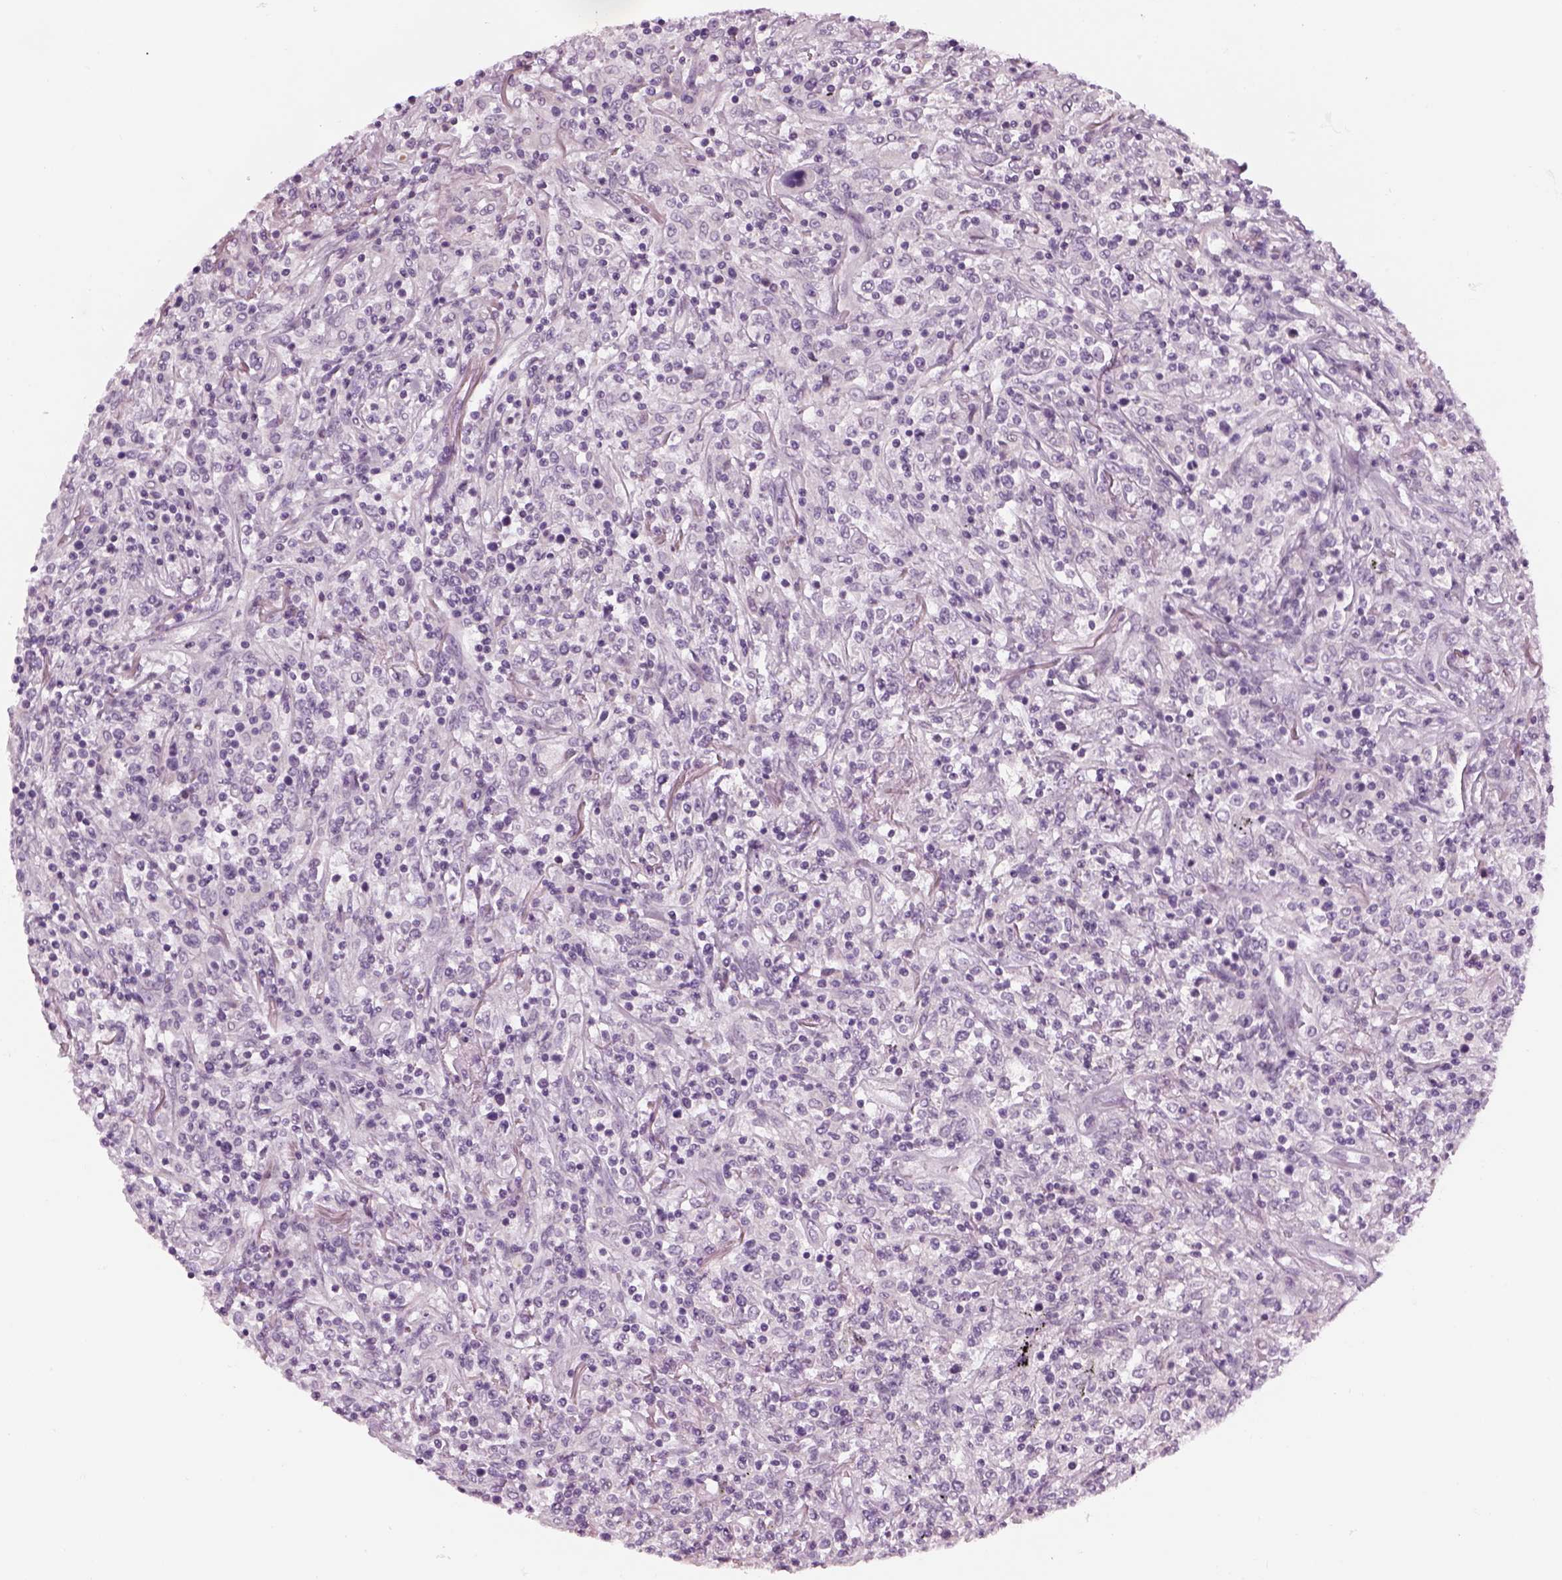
{"staining": {"intensity": "negative", "quantity": "none", "location": "none"}, "tissue": "lymphoma", "cell_type": "Tumor cells", "image_type": "cancer", "snomed": [{"axis": "morphology", "description": "Malignant lymphoma, non-Hodgkin's type, High grade"}, {"axis": "topography", "description": "Lung"}], "caption": "Immunohistochemical staining of human lymphoma demonstrates no significant staining in tumor cells.", "gene": "LRRIQ3", "patient": {"sex": "male", "age": 79}}